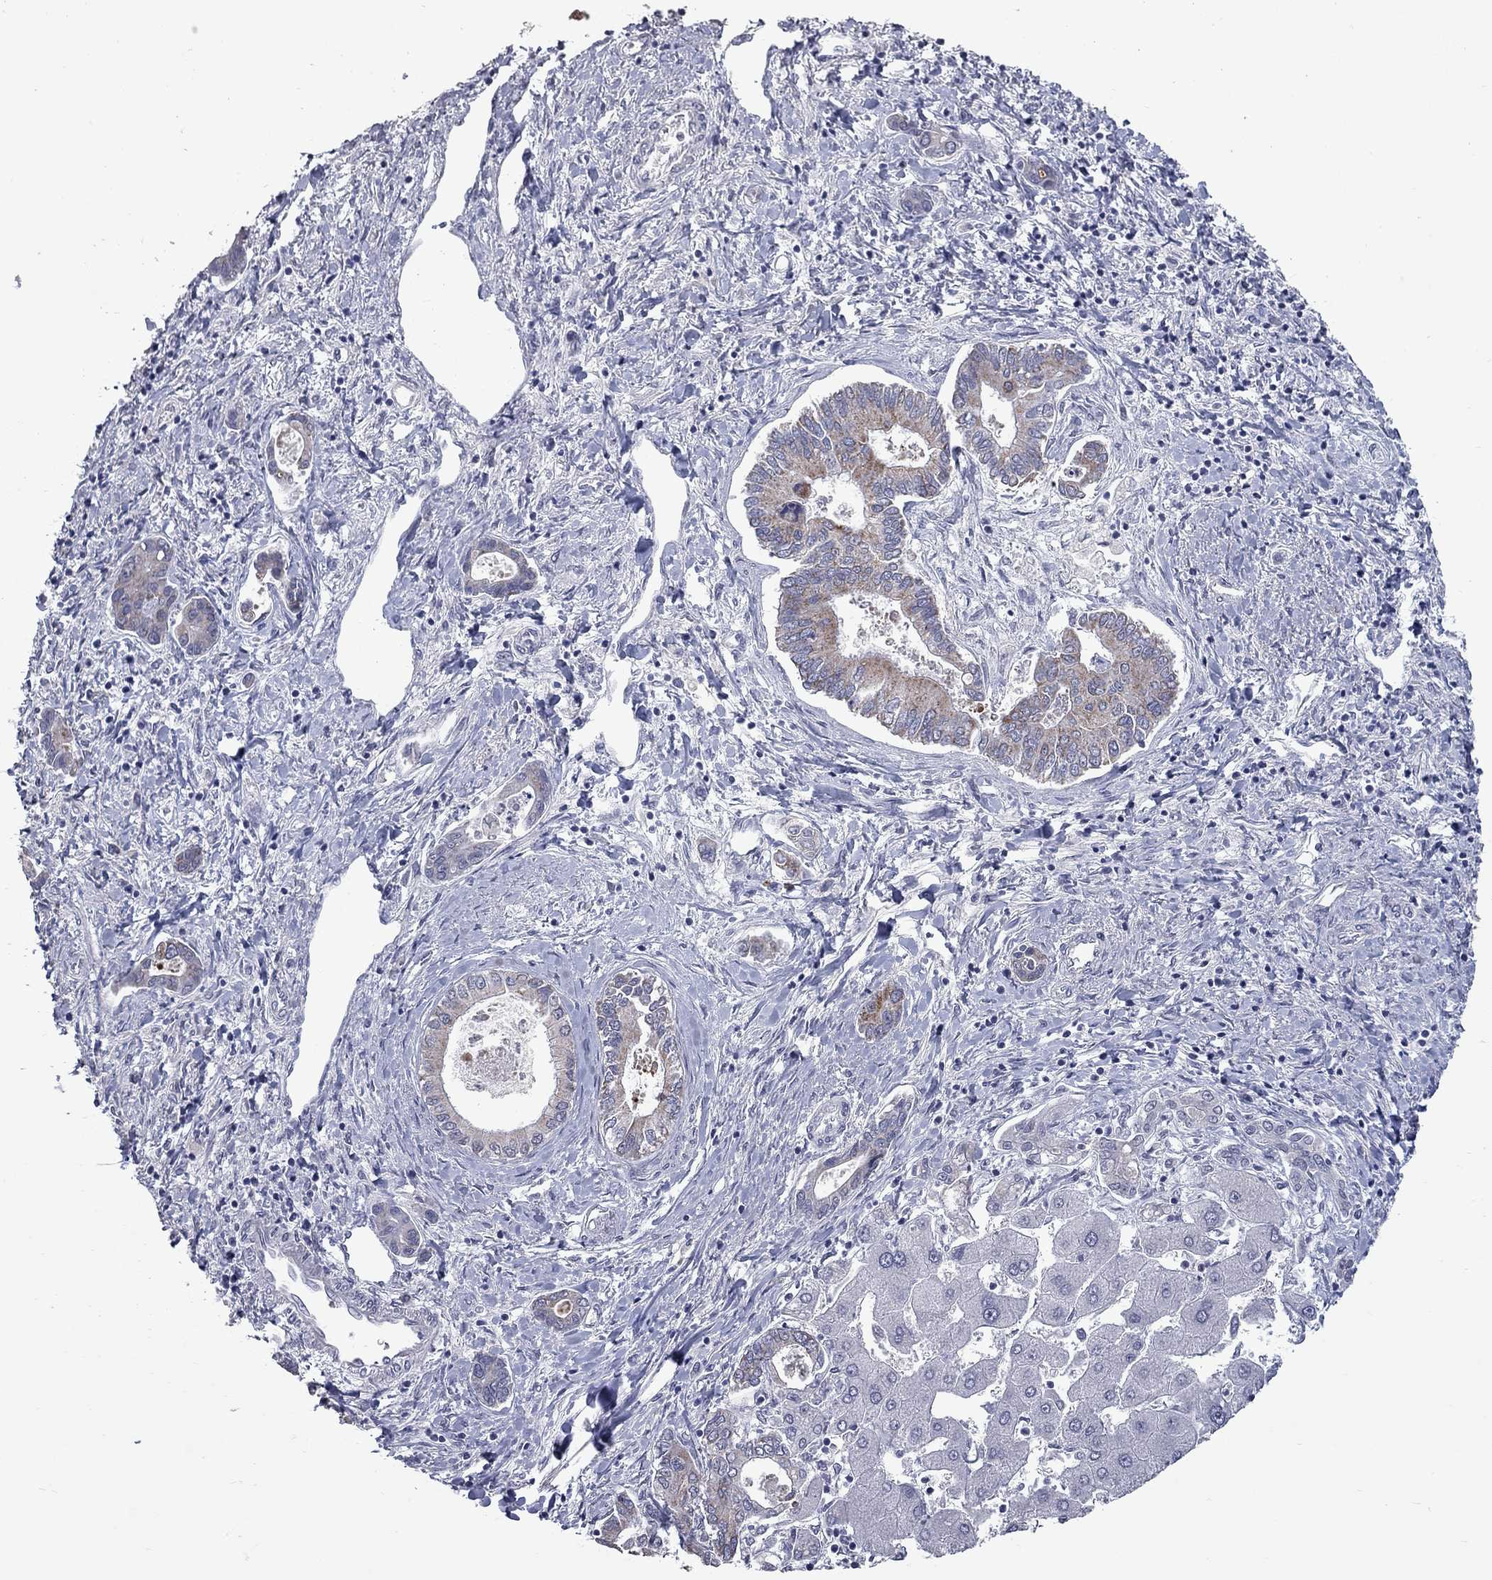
{"staining": {"intensity": "moderate", "quantity": ">75%", "location": "cytoplasmic/membranous"}, "tissue": "liver cancer", "cell_type": "Tumor cells", "image_type": "cancer", "snomed": [{"axis": "morphology", "description": "Cholangiocarcinoma"}, {"axis": "topography", "description": "Liver"}], "caption": "Moderate cytoplasmic/membranous staining for a protein is appreciated in about >75% of tumor cells of liver cancer using immunohistochemistry (IHC).", "gene": "SHOC2", "patient": {"sex": "male", "age": 66}}